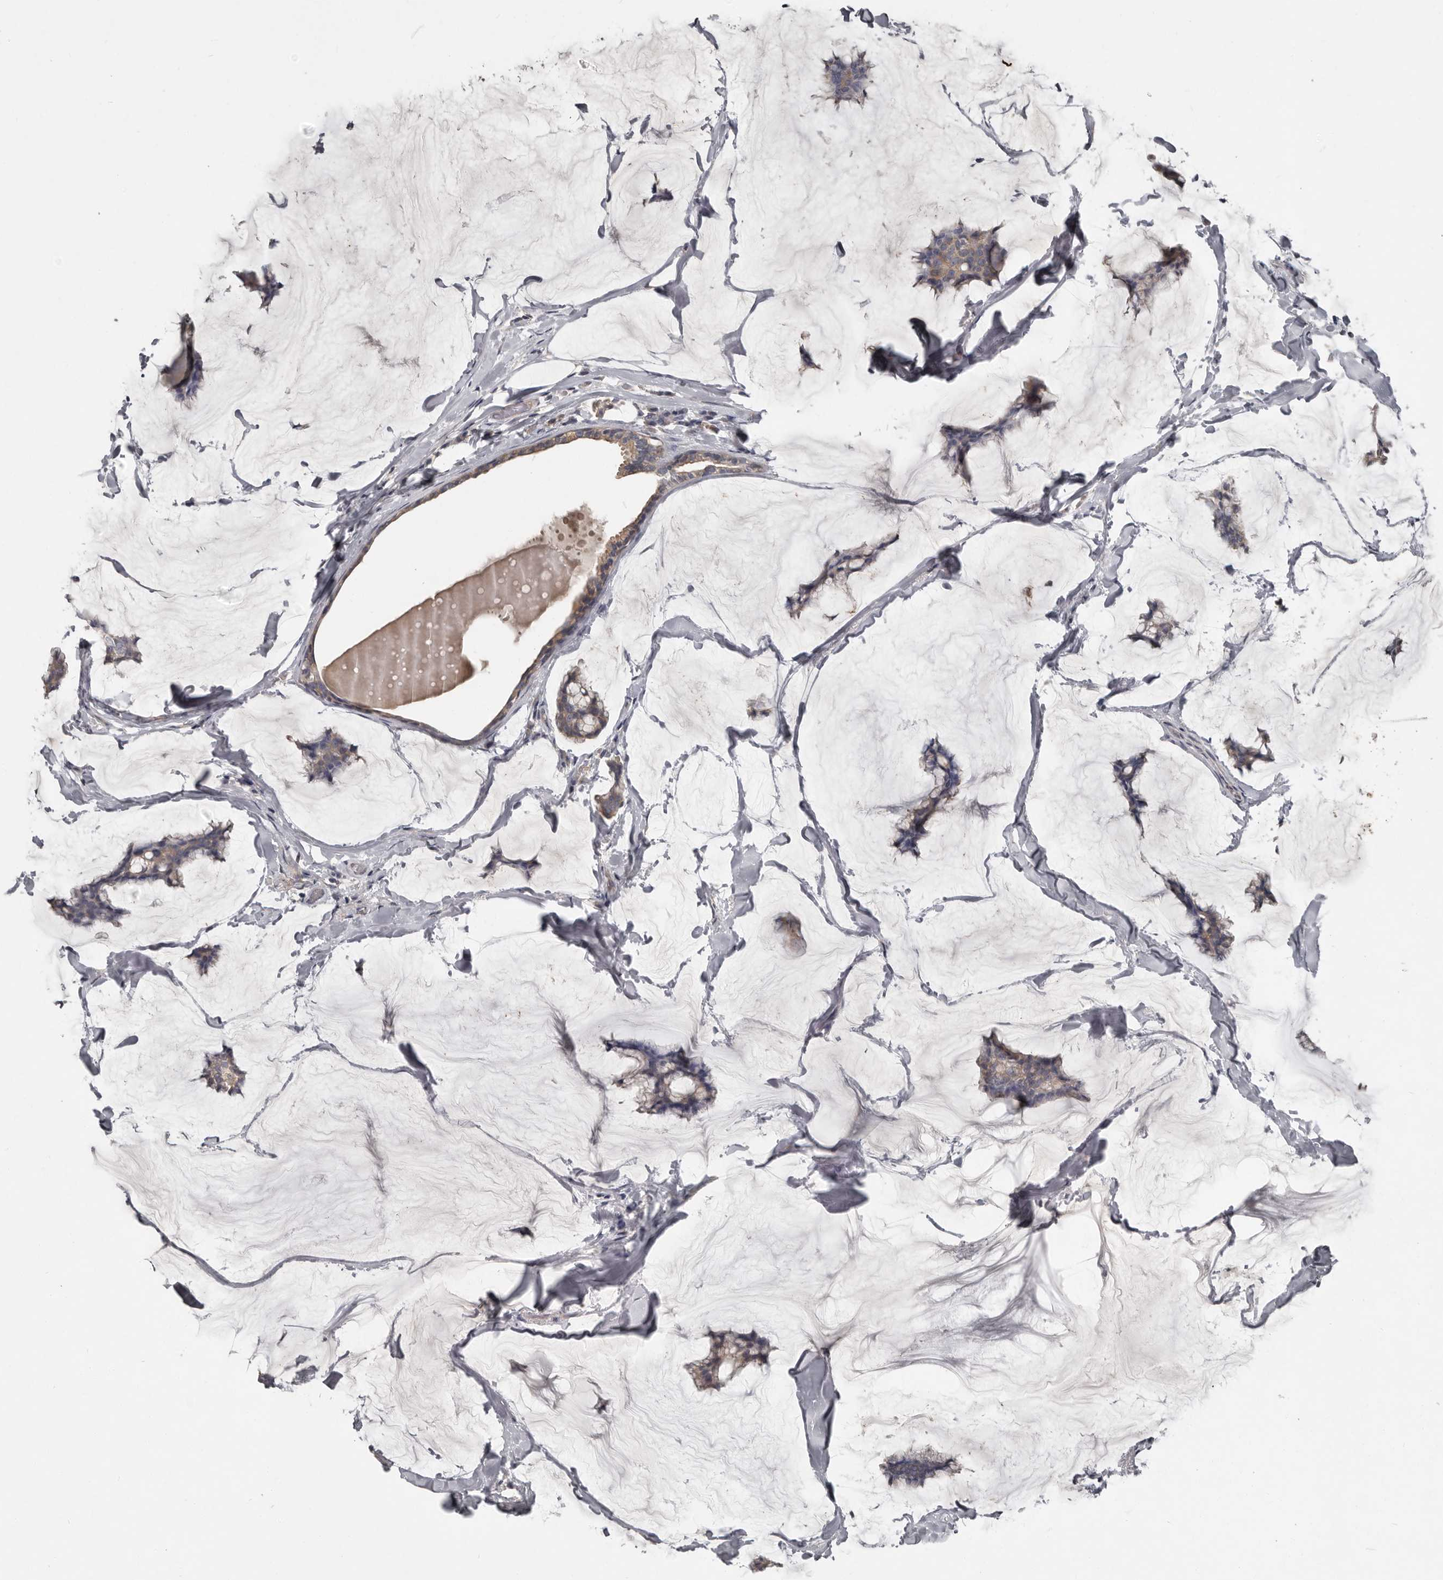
{"staining": {"intensity": "weak", "quantity": "25%-75%", "location": "cytoplasmic/membranous"}, "tissue": "breast cancer", "cell_type": "Tumor cells", "image_type": "cancer", "snomed": [{"axis": "morphology", "description": "Duct carcinoma"}, {"axis": "topography", "description": "Breast"}], "caption": "An immunohistochemistry (IHC) histopathology image of tumor tissue is shown. Protein staining in brown shows weak cytoplasmic/membranous positivity in breast cancer (intraductal carcinoma) within tumor cells. The protein of interest is shown in brown color, while the nuclei are stained blue.", "gene": "CA6", "patient": {"sex": "female", "age": 93}}